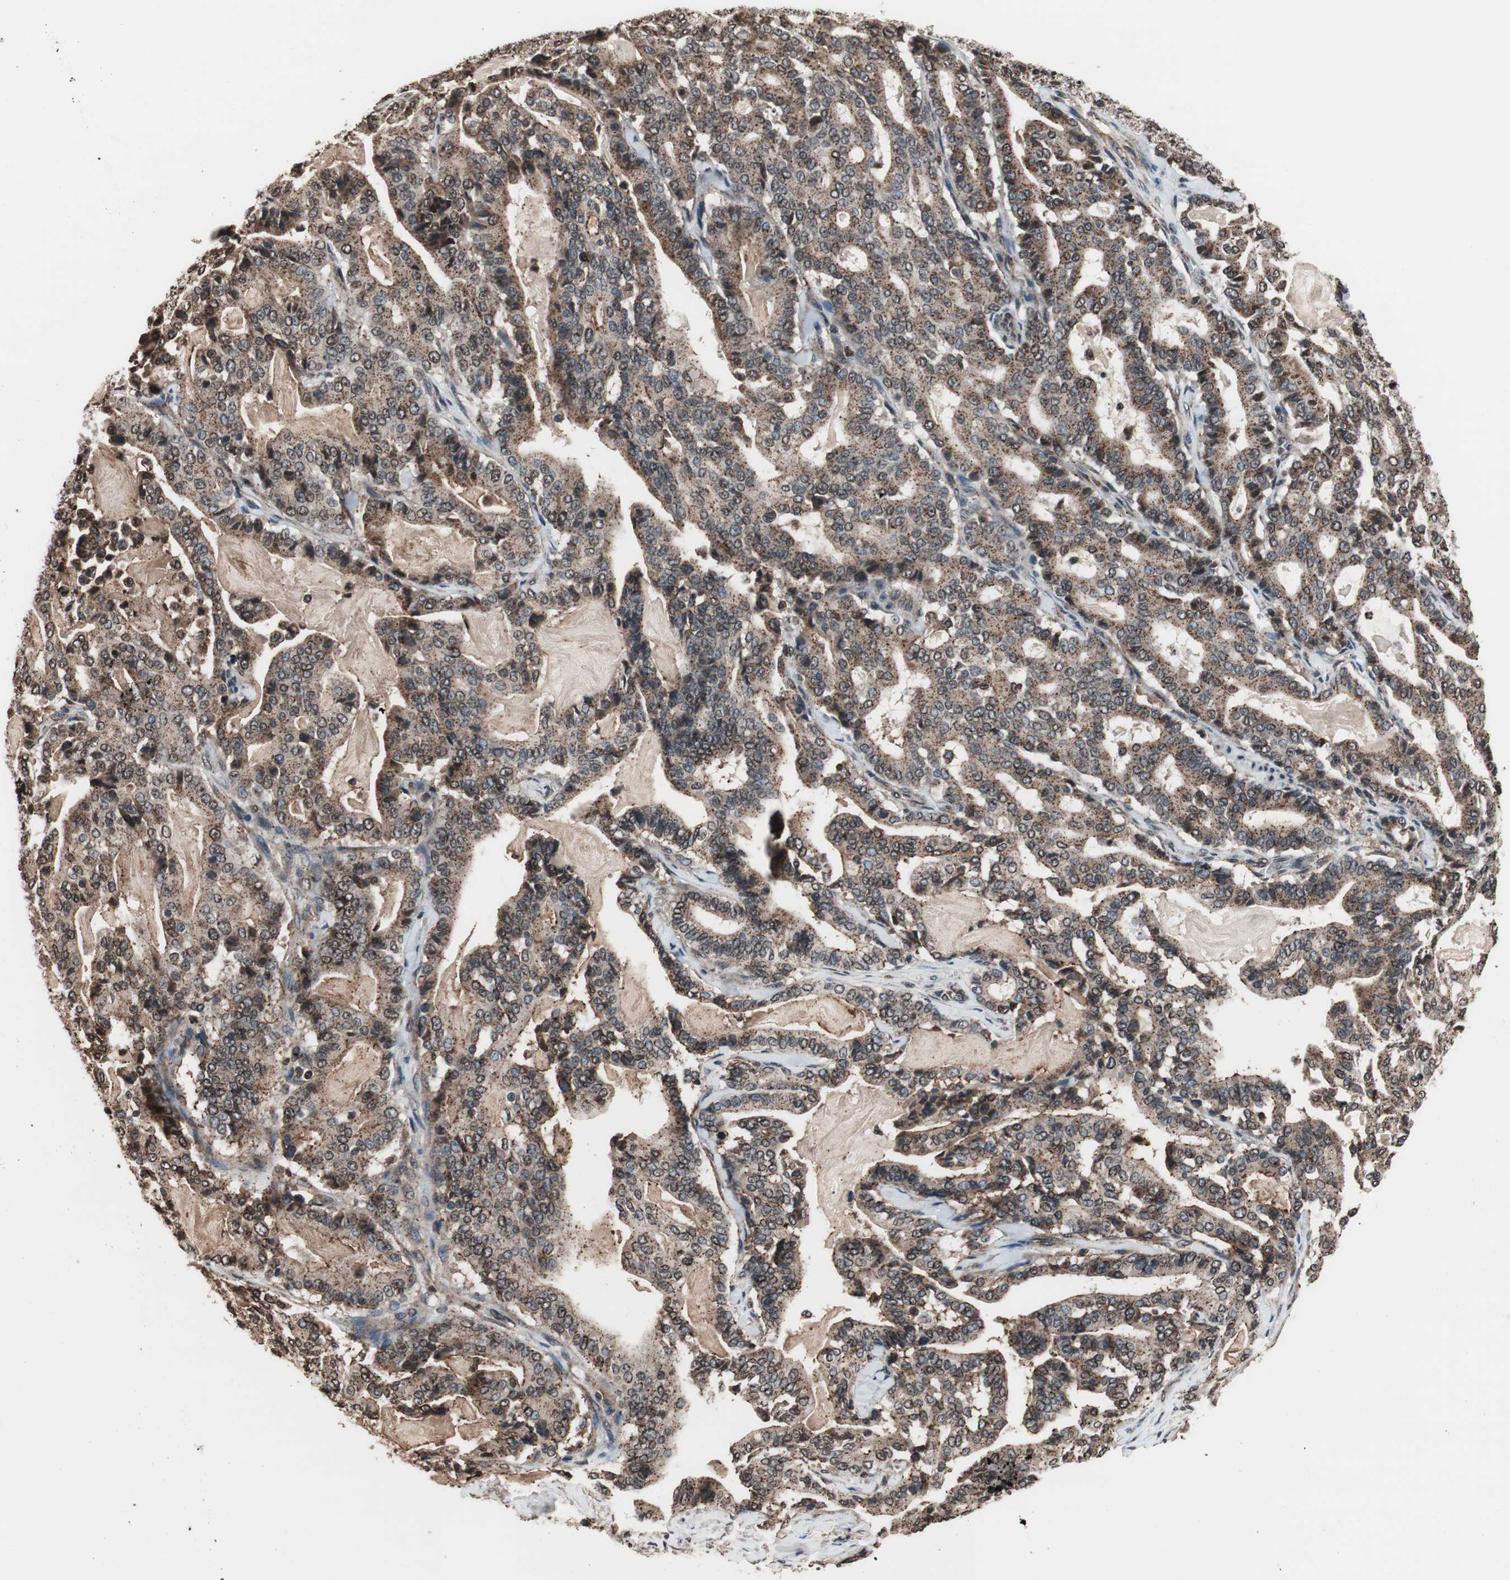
{"staining": {"intensity": "weak", "quantity": ">75%", "location": "cytoplasmic/membranous"}, "tissue": "pancreatic cancer", "cell_type": "Tumor cells", "image_type": "cancer", "snomed": [{"axis": "morphology", "description": "Adenocarcinoma, NOS"}, {"axis": "topography", "description": "Pancreas"}], "caption": "This is a histology image of IHC staining of pancreatic cancer (adenocarcinoma), which shows weak staining in the cytoplasmic/membranous of tumor cells.", "gene": "RFC1", "patient": {"sex": "male", "age": 63}}